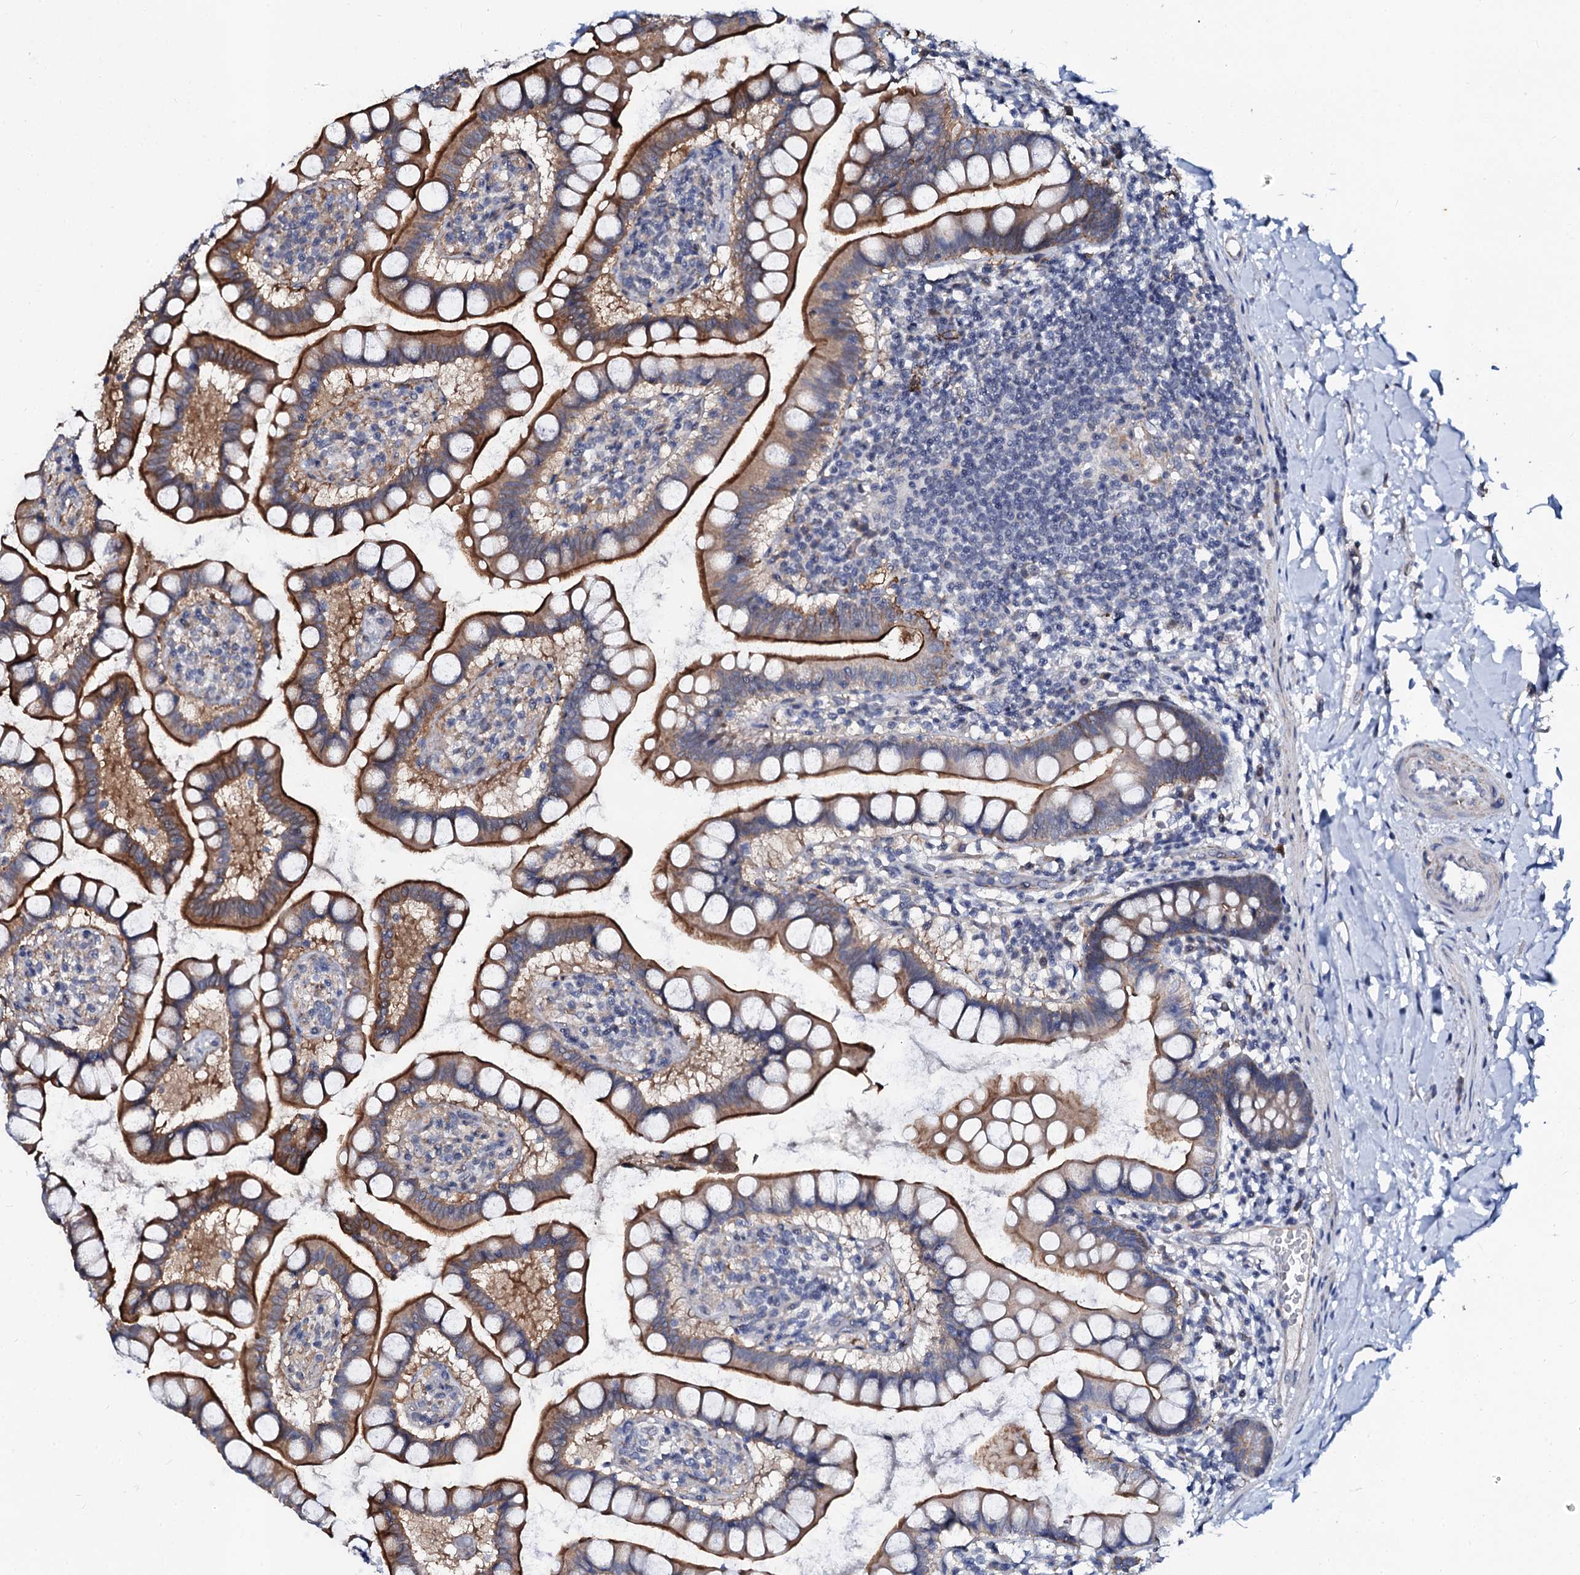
{"staining": {"intensity": "moderate", "quantity": ">75%", "location": "cytoplasmic/membranous"}, "tissue": "small intestine", "cell_type": "Glandular cells", "image_type": "normal", "snomed": [{"axis": "morphology", "description": "Normal tissue, NOS"}, {"axis": "topography", "description": "Small intestine"}], "caption": "The photomicrograph shows immunohistochemical staining of normal small intestine. There is moderate cytoplasmic/membranous staining is seen in about >75% of glandular cells.", "gene": "GPR176", "patient": {"sex": "female", "age": 84}}